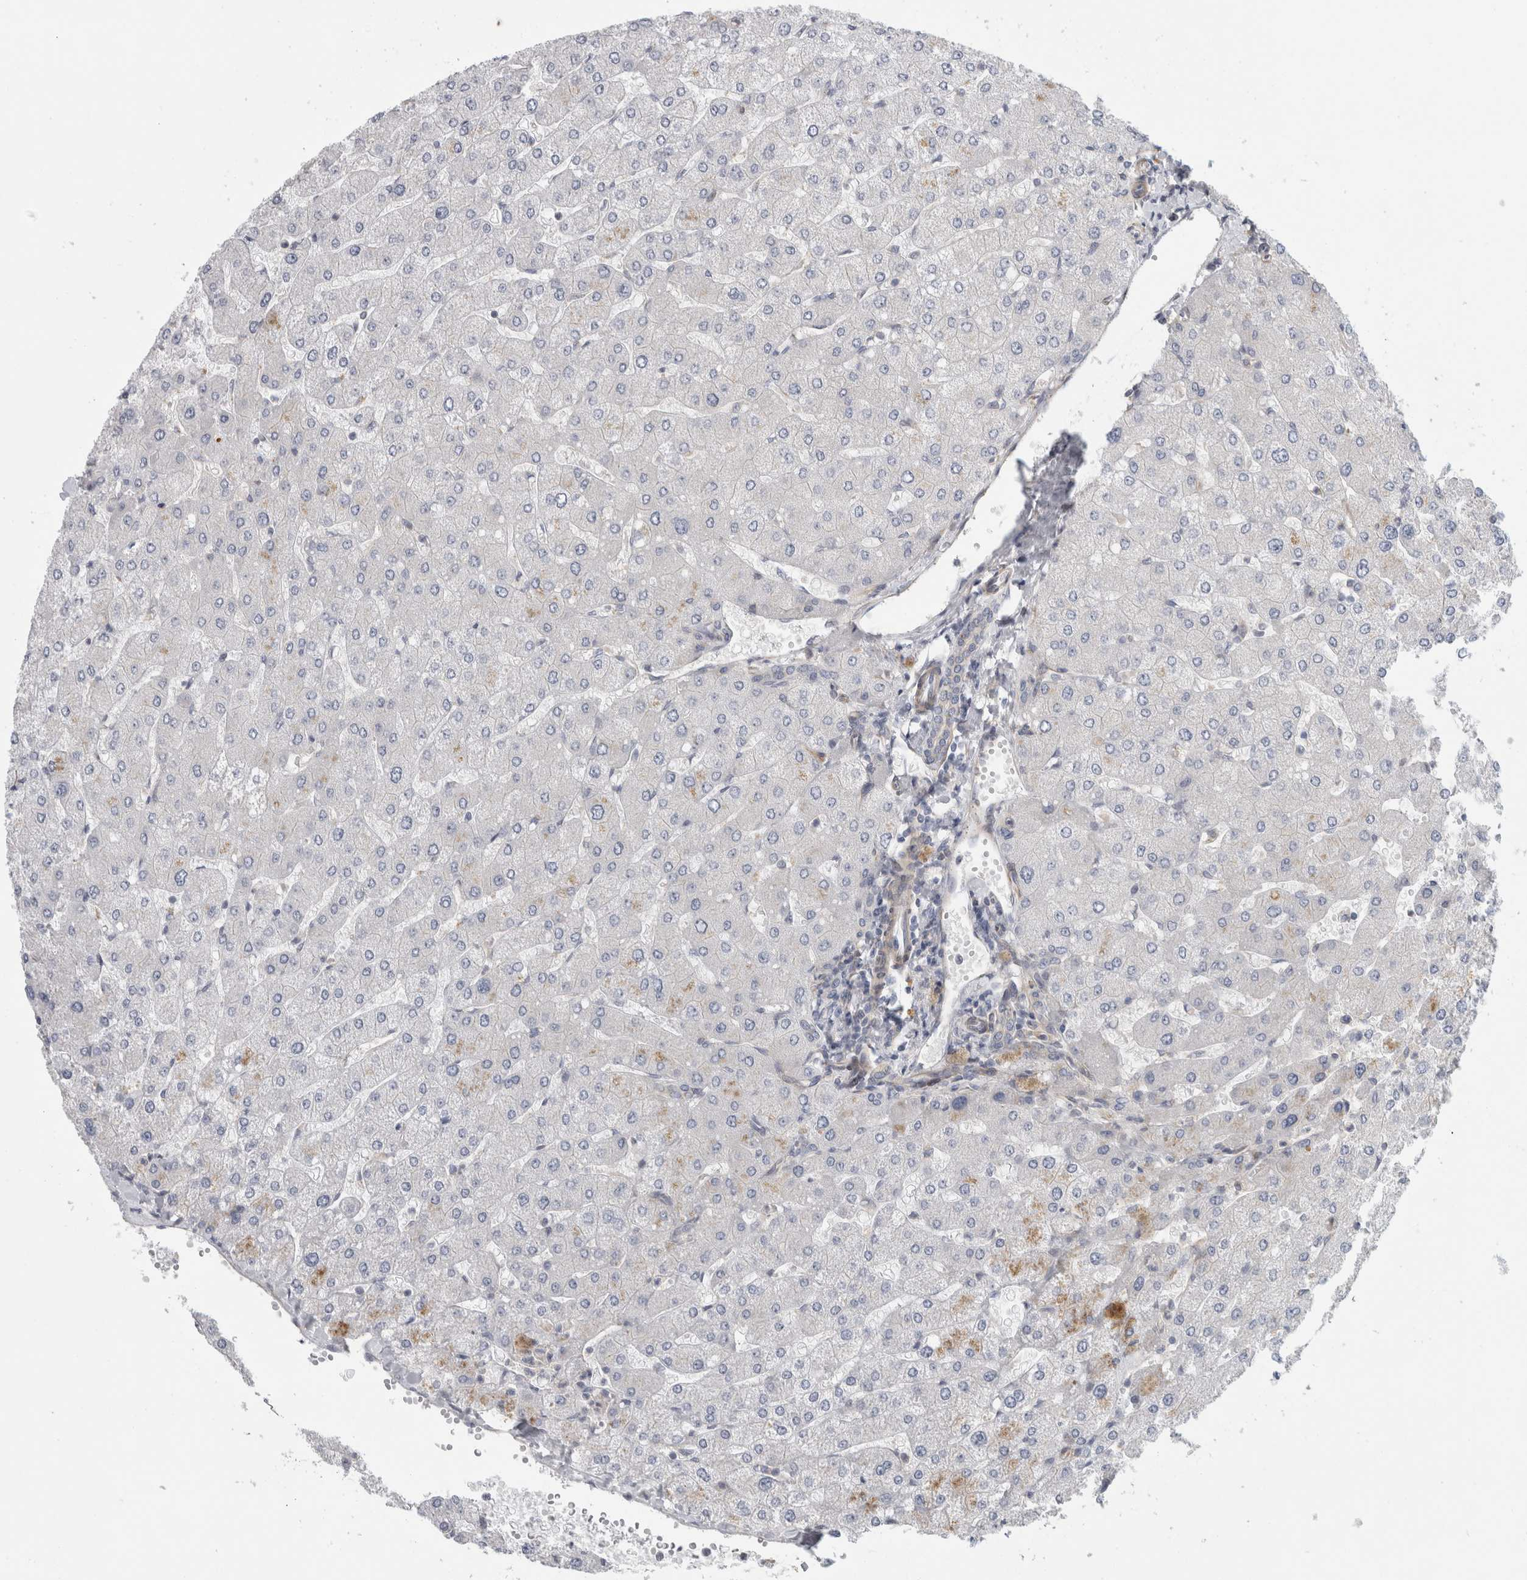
{"staining": {"intensity": "negative", "quantity": "none", "location": "none"}, "tissue": "liver", "cell_type": "Cholangiocytes", "image_type": "normal", "snomed": [{"axis": "morphology", "description": "Normal tissue, NOS"}, {"axis": "topography", "description": "Liver"}], "caption": "High magnification brightfield microscopy of normal liver stained with DAB (3,3'-diaminobenzidine) (brown) and counterstained with hematoxylin (blue): cholangiocytes show no significant positivity. The staining was performed using DAB to visualize the protein expression in brown, while the nuclei were stained in blue with hematoxylin (Magnification: 20x).", "gene": "ZNF804B", "patient": {"sex": "male", "age": 55}}